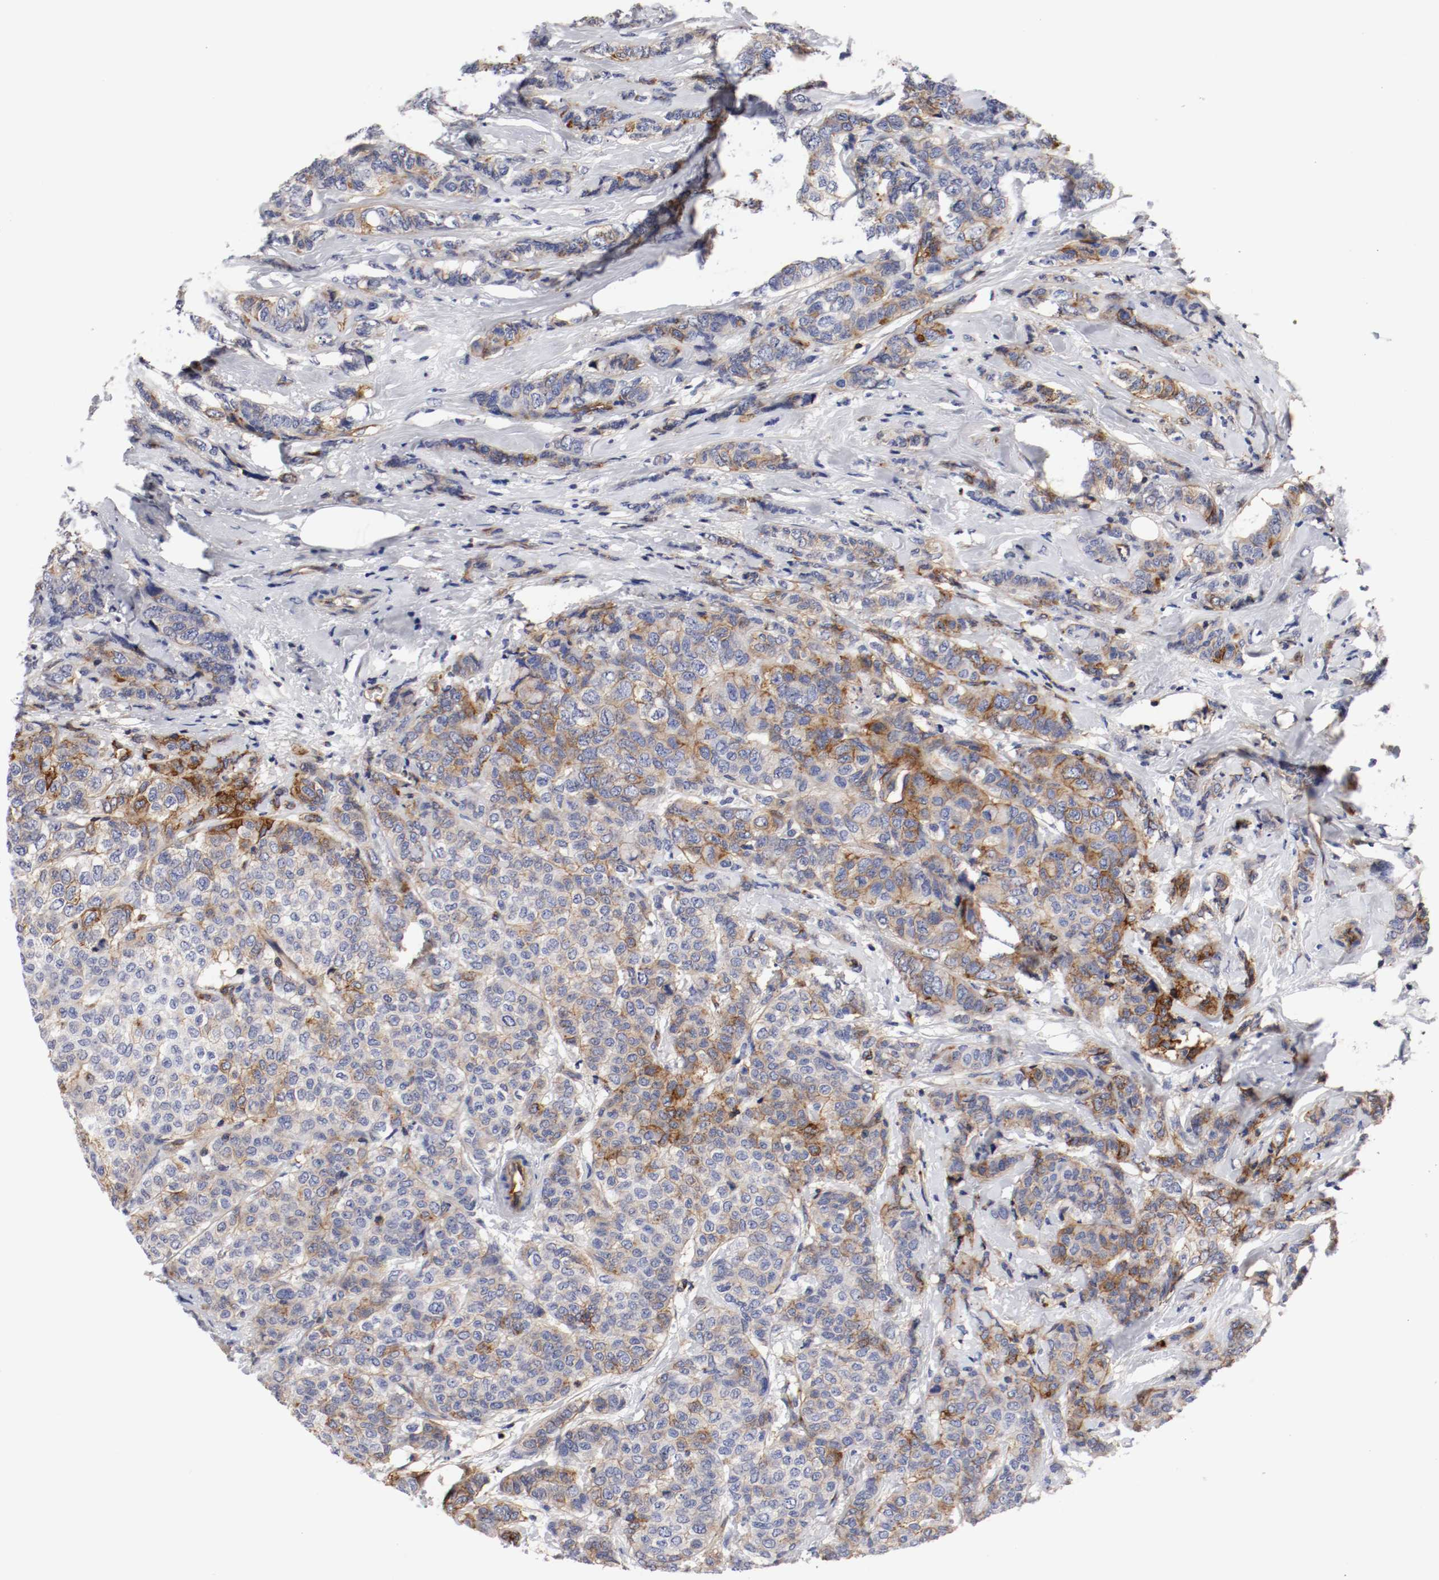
{"staining": {"intensity": "moderate", "quantity": "<25%", "location": "cytoplasmic/membranous"}, "tissue": "breast cancer", "cell_type": "Tumor cells", "image_type": "cancer", "snomed": [{"axis": "morphology", "description": "Lobular carcinoma"}, {"axis": "topography", "description": "Breast"}], "caption": "Breast cancer stained with DAB (3,3'-diaminobenzidine) immunohistochemistry exhibits low levels of moderate cytoplasmic/membranous staining in approximately <25% of tumor cells.", "gene": "IFITM1", "patient": {"sex": "female", "age": 60}}